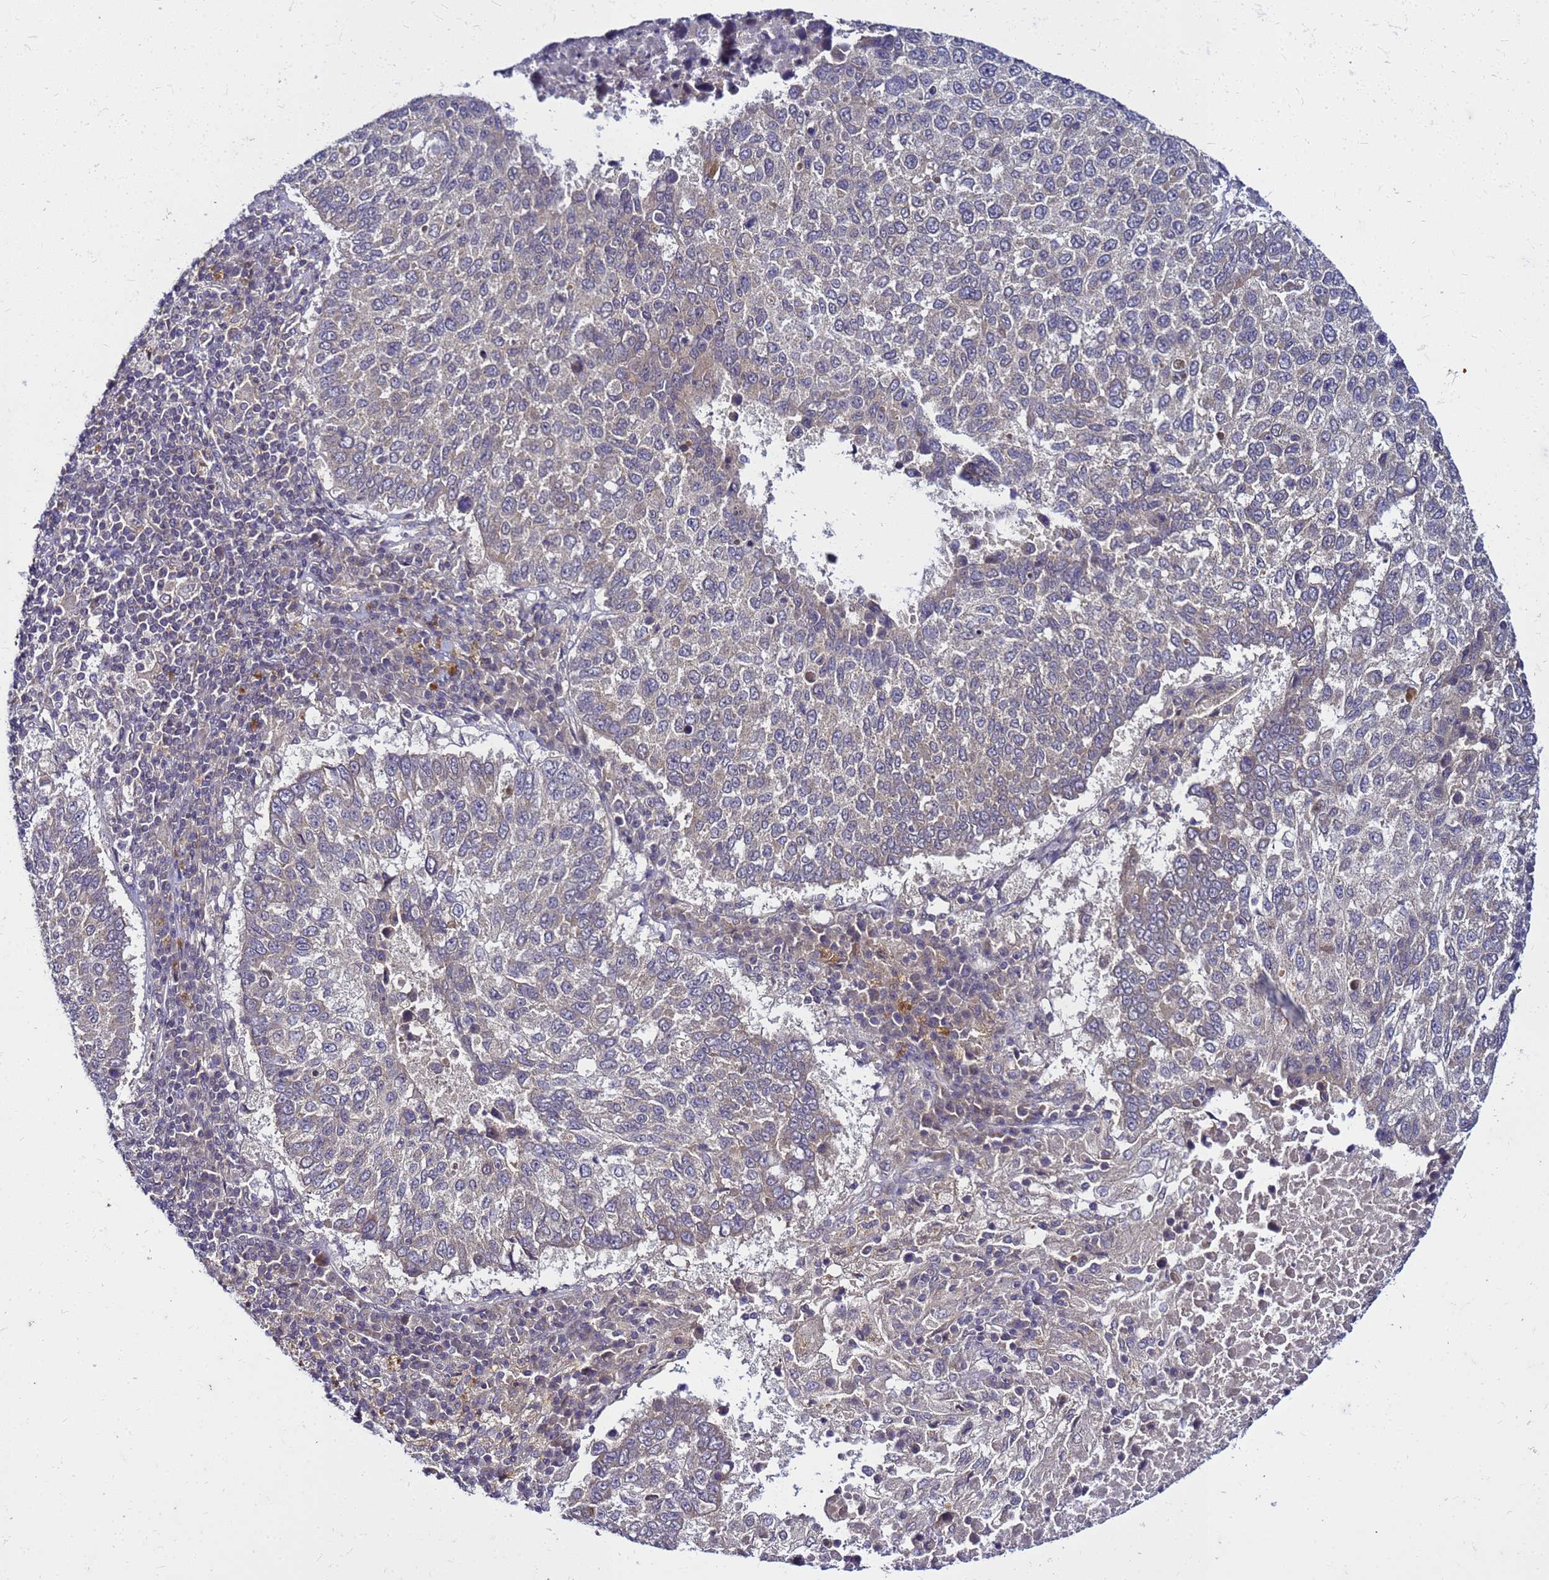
{"staining": {"intensity": "weak", "quantity": "<25%", "location": "cytoplasmic/membranous"}, "tissue": "lung cancer", "cell_type": "Tumor cells", "image_type": "cancer", "snomed": [{"axis": "morphology", "description": "Squamous cell carcinoma, NOS"}, {"axis": "topography", "description": "Lung"}], "caption": "DAB (3,3'-diaminobenzidine) immunohistochemical staining of human lung cancer (squamous cell carcinoma) reveals no significant expression in tumor cells.", "gene": "SAT1", "patient": {"sex": "male", "age": 73}}